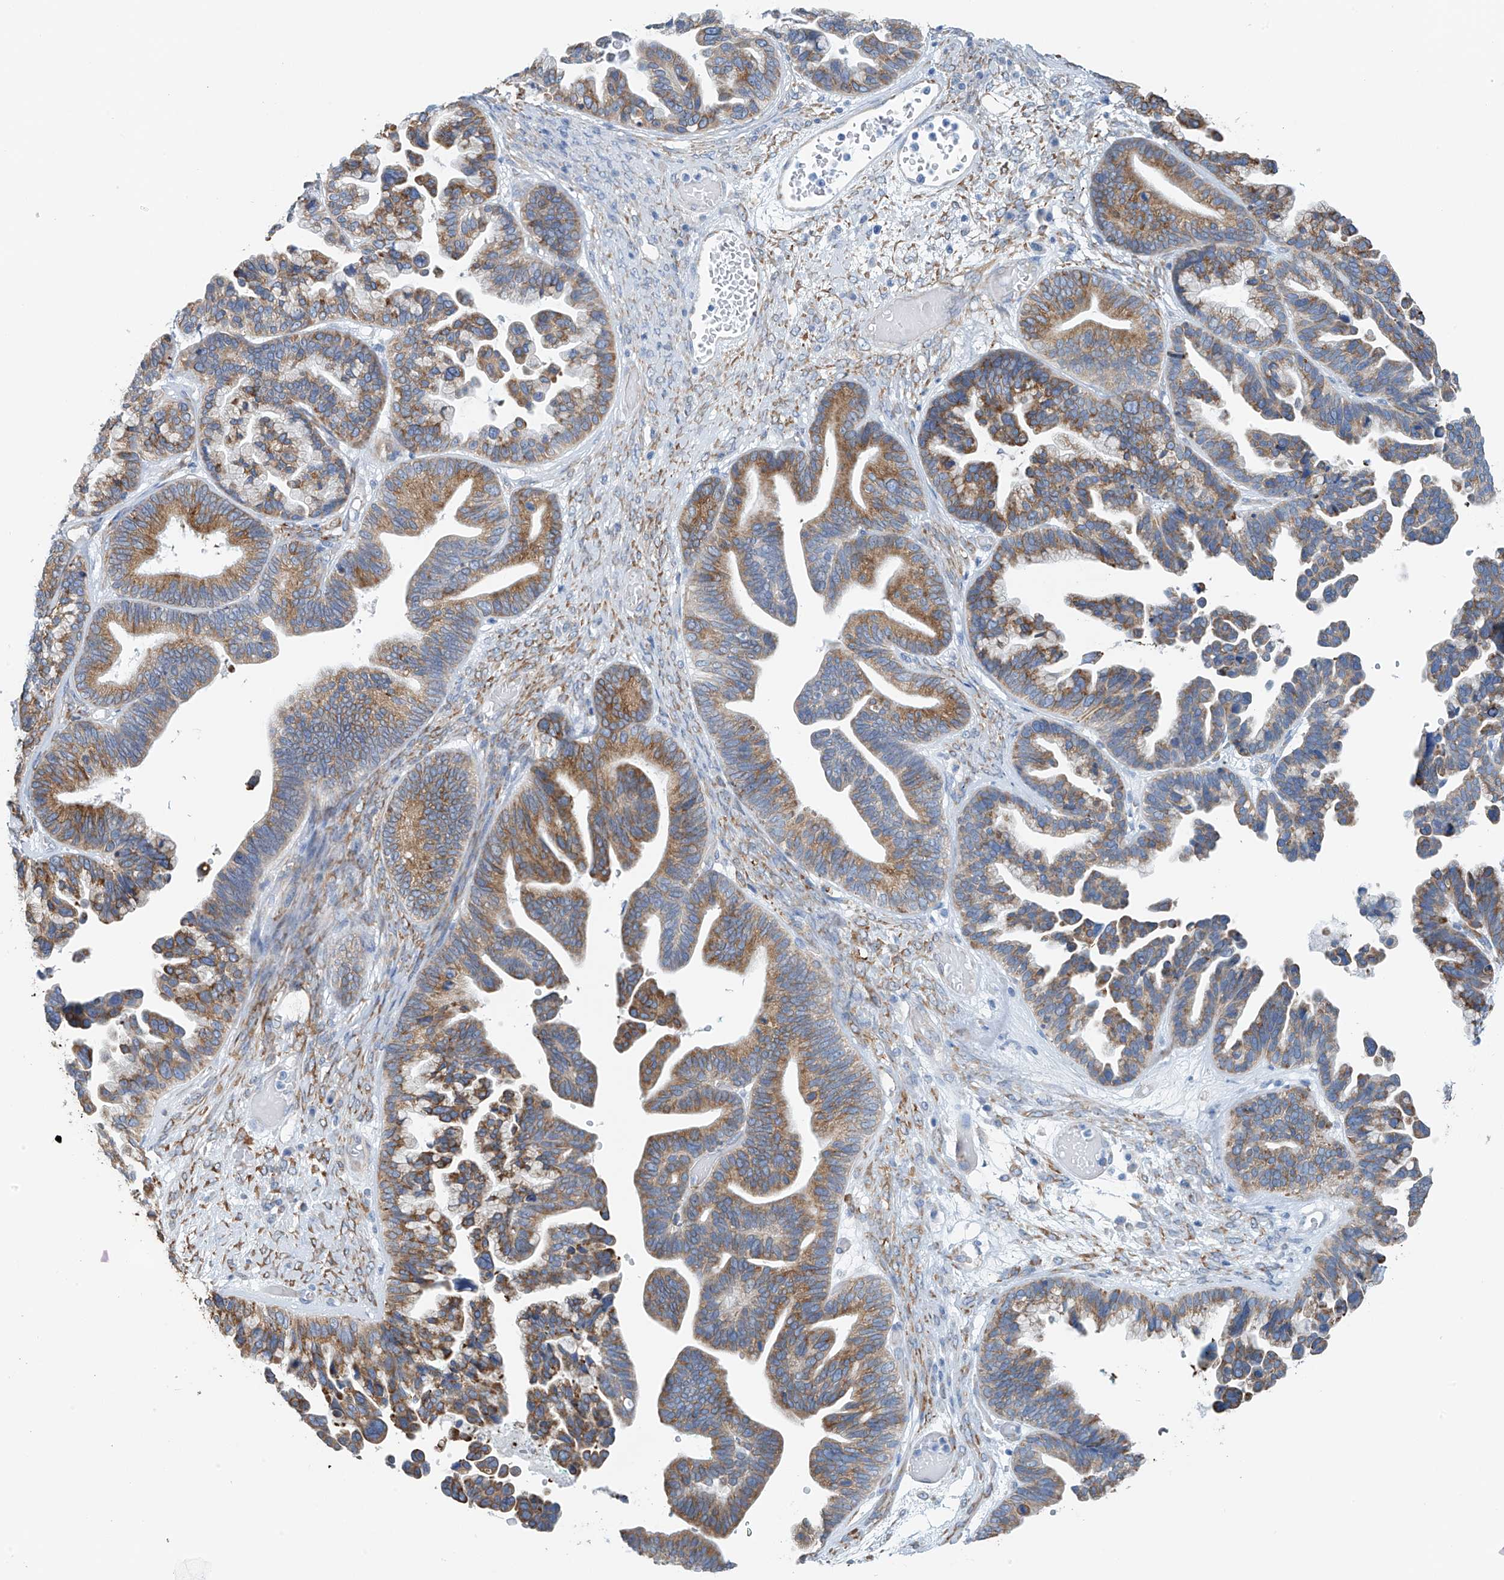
{"staining": {"intensity": "moderate", "quantity": ">75%", "location": "cytoplasmic/membranous"}, "tissue": "ovarian cancer", "cell_type": "Tumor cells", "image_type": "cancer", "snomed": [{"axis": "morphology", "description": "Cystadenocarcinoma, serous, NOS"}, {"axis": "topography", "description": "Ovary"}], "caption": "Immunohistochemical staining of human ovarian cancer (serous cystadenocarcinoma) demonstrates medium levels of moderate cytoplasmic/membranous protein staining in approximately >75% of tumor cells.", "gene": "RCN2", "patient": {"sex": "female", "age": 56}}